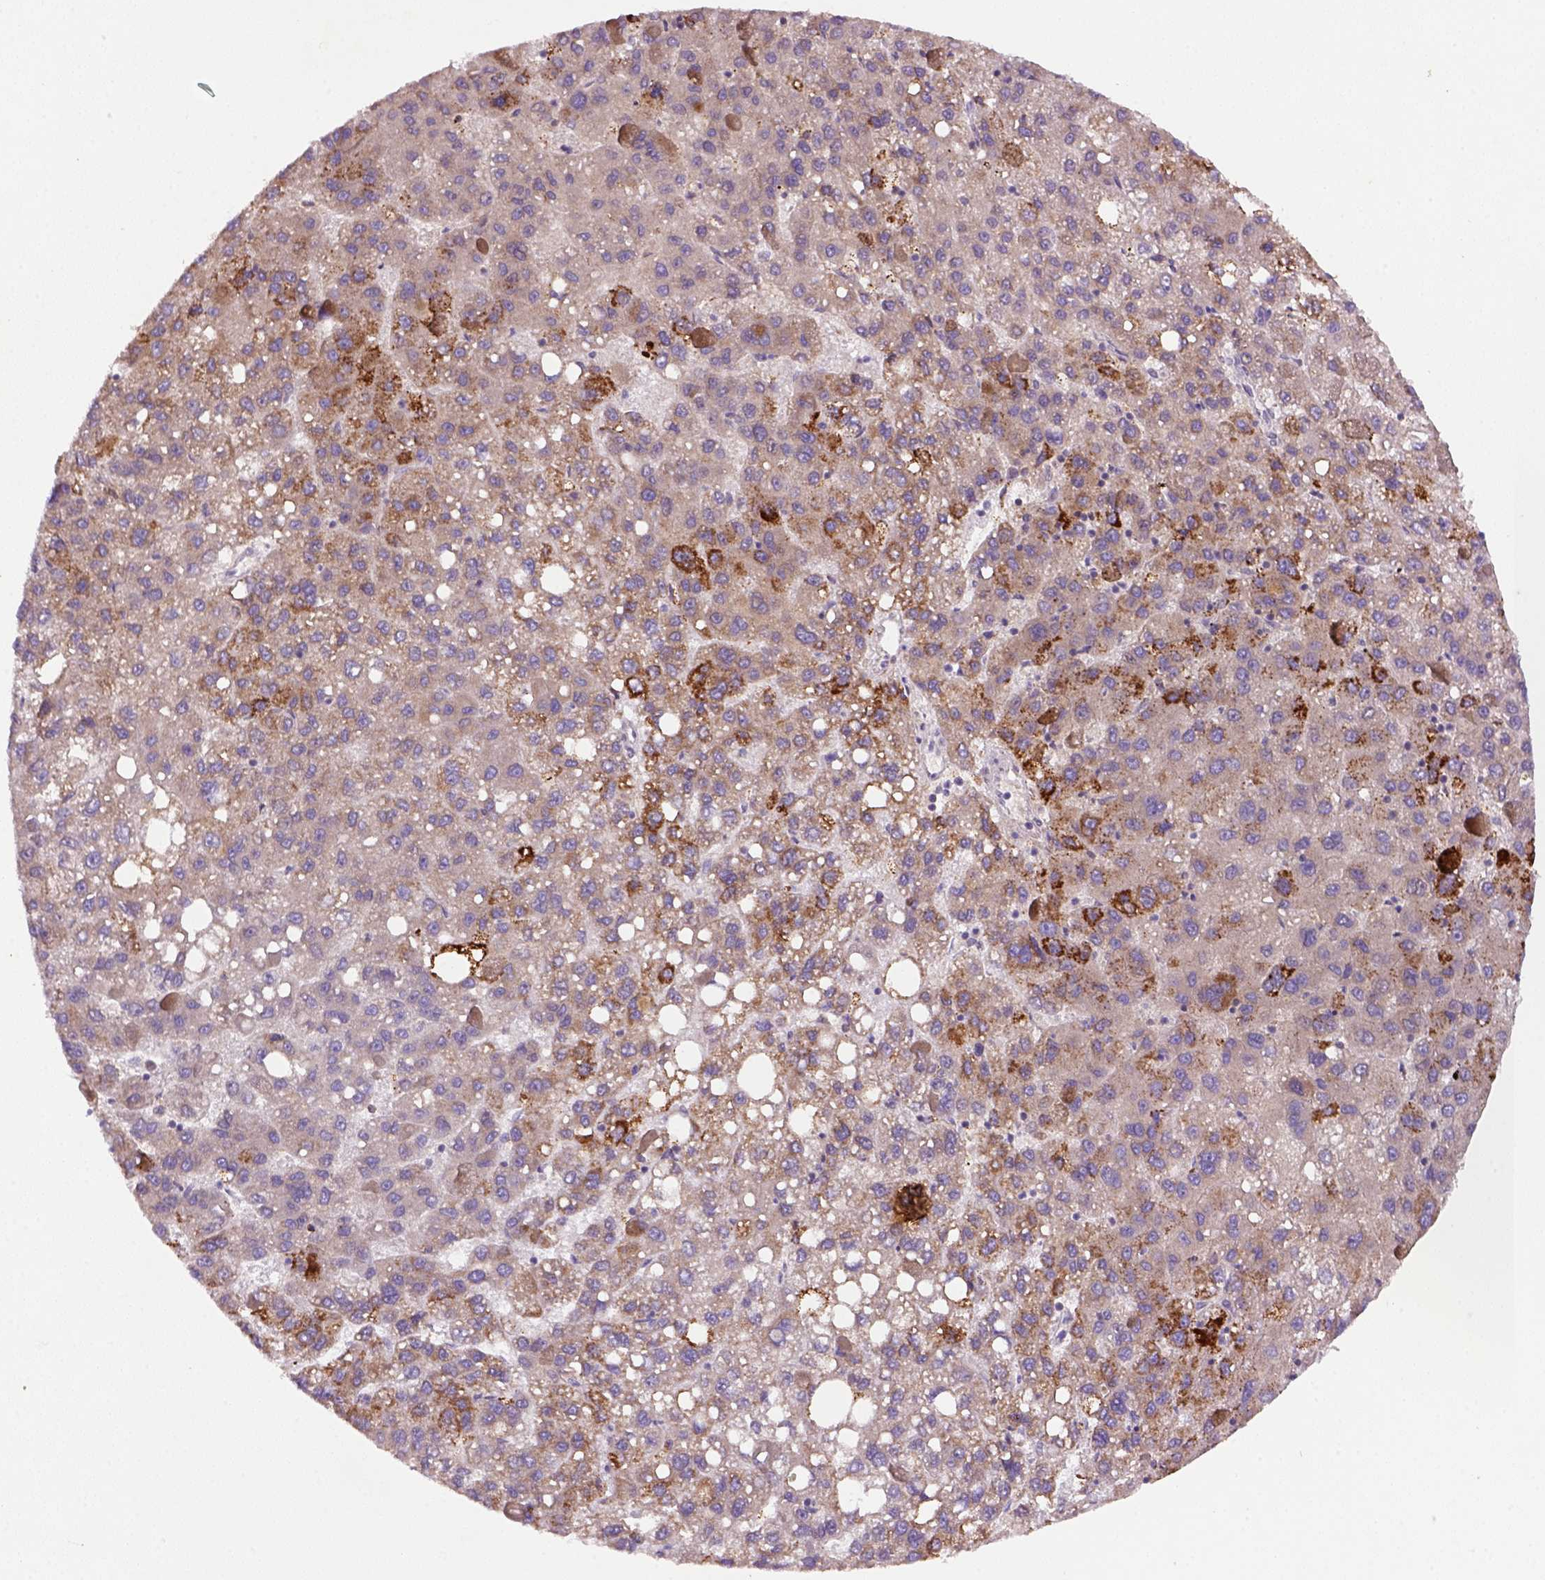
{"staining": {"intensity": "moderate", "quantity": ">75%", "location": "cytoplasmic/membranous"}, "tissue": "liver cancer", "cell_type": "Tumor cells", "image_type": "cancer", "snomed": [{"axis": "morphology", "description": "Carcinoma, Hepatocellular, NOS"}, {"axis": "topography", "description": "Liver"}], "caption": "Protein expression analysis of hepatocellular carcinoma (liver) demonstrates moderate cytoplasmic/membranous staining in approximately >75% of tumor cells.", "gene": "FZD7", "patient": {"sex": "female", "age": 82}}